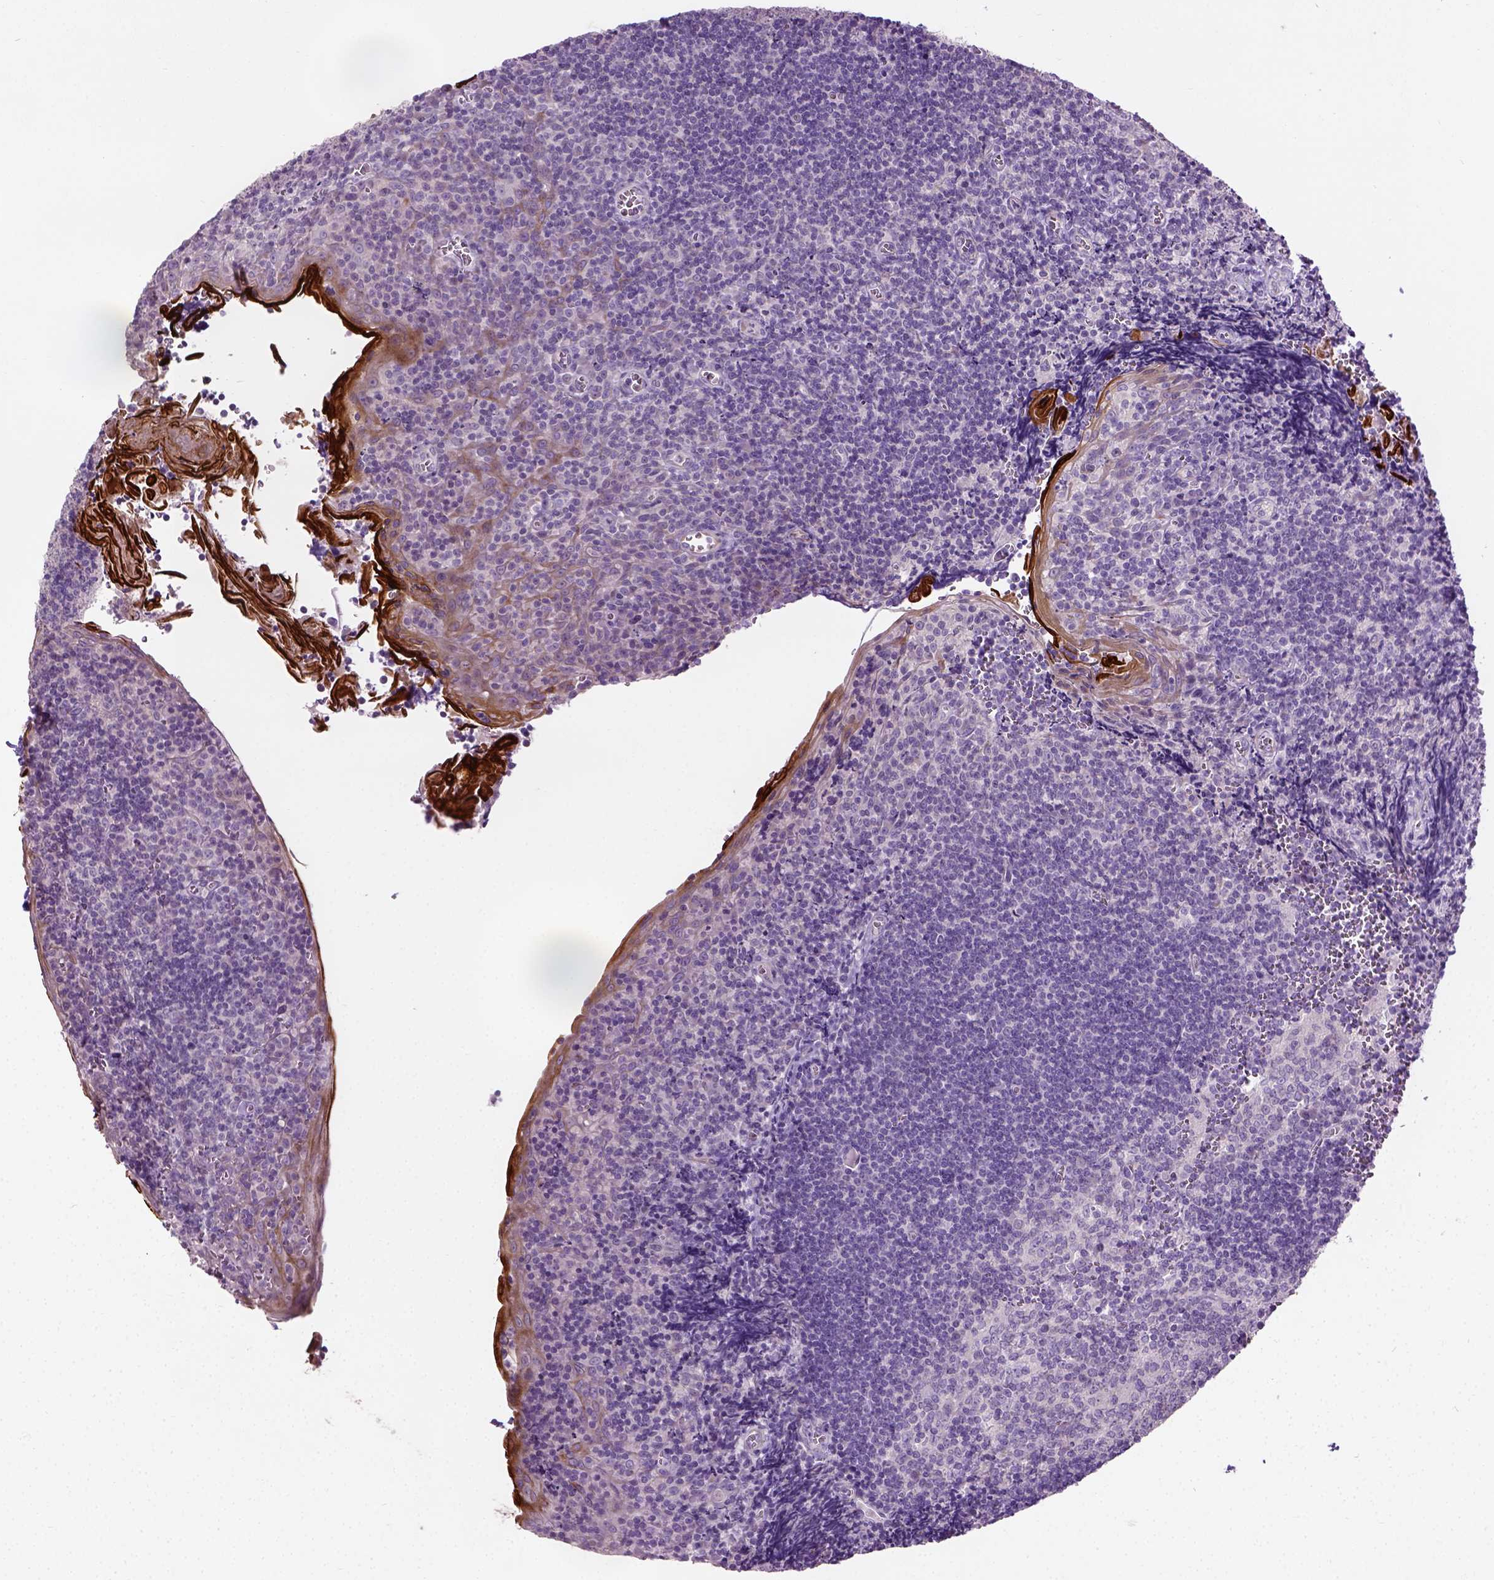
{"staining": {"intensity": "negative", "quantity": "none", "location": "none"}, "tissue": "tonsil", "cell_type": "Germinal center cells", "image_type": "normal", "snomed": [{"axis": "morphology", "description": "Normal tissue, NOS"}, {"axis": "morphology", "description": "Inflammation, NOS"}, {"axis": "topography", "description": "Tonsil"}], "caption": "Immunohistochemistry photomicrograph of normal tonsil stained for a protein (brown), which exhibits no expression in germinal center cells.", "gene": "PKP3", "patient": {"sex": "female", "age": 31}}